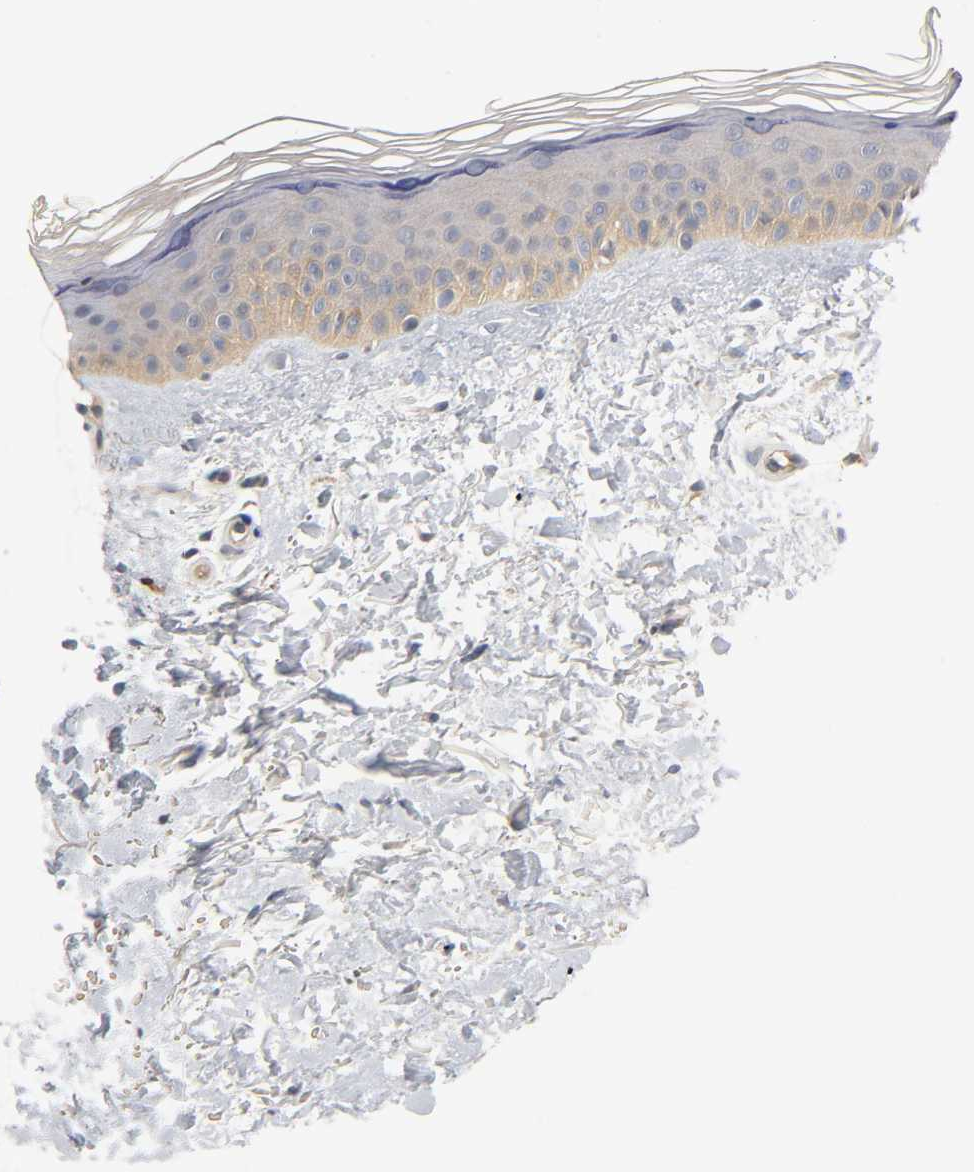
{"staining": {"intensity": "weak", "quantity": ">75%", "location": "cytoplasmic/membranous"}, "tissue": "skin", "cell_type": "Fibroblasts", "image_type": "normal", "snomed": [{"axis": "morphology", "description": "Normal tissue, NOS"}, {"axis": "topography", "description": "Skin"}], "caption": "Immunohistochemistry (IHC) photomicrograph of unremarkable human skin stained for a protein (brown), which shows low levels of weak cytoplasmic/membranous expression in about >75% of fibroblasts.", "gene": "ACTR2", "patient": {"sex": "female", "age": 19}}